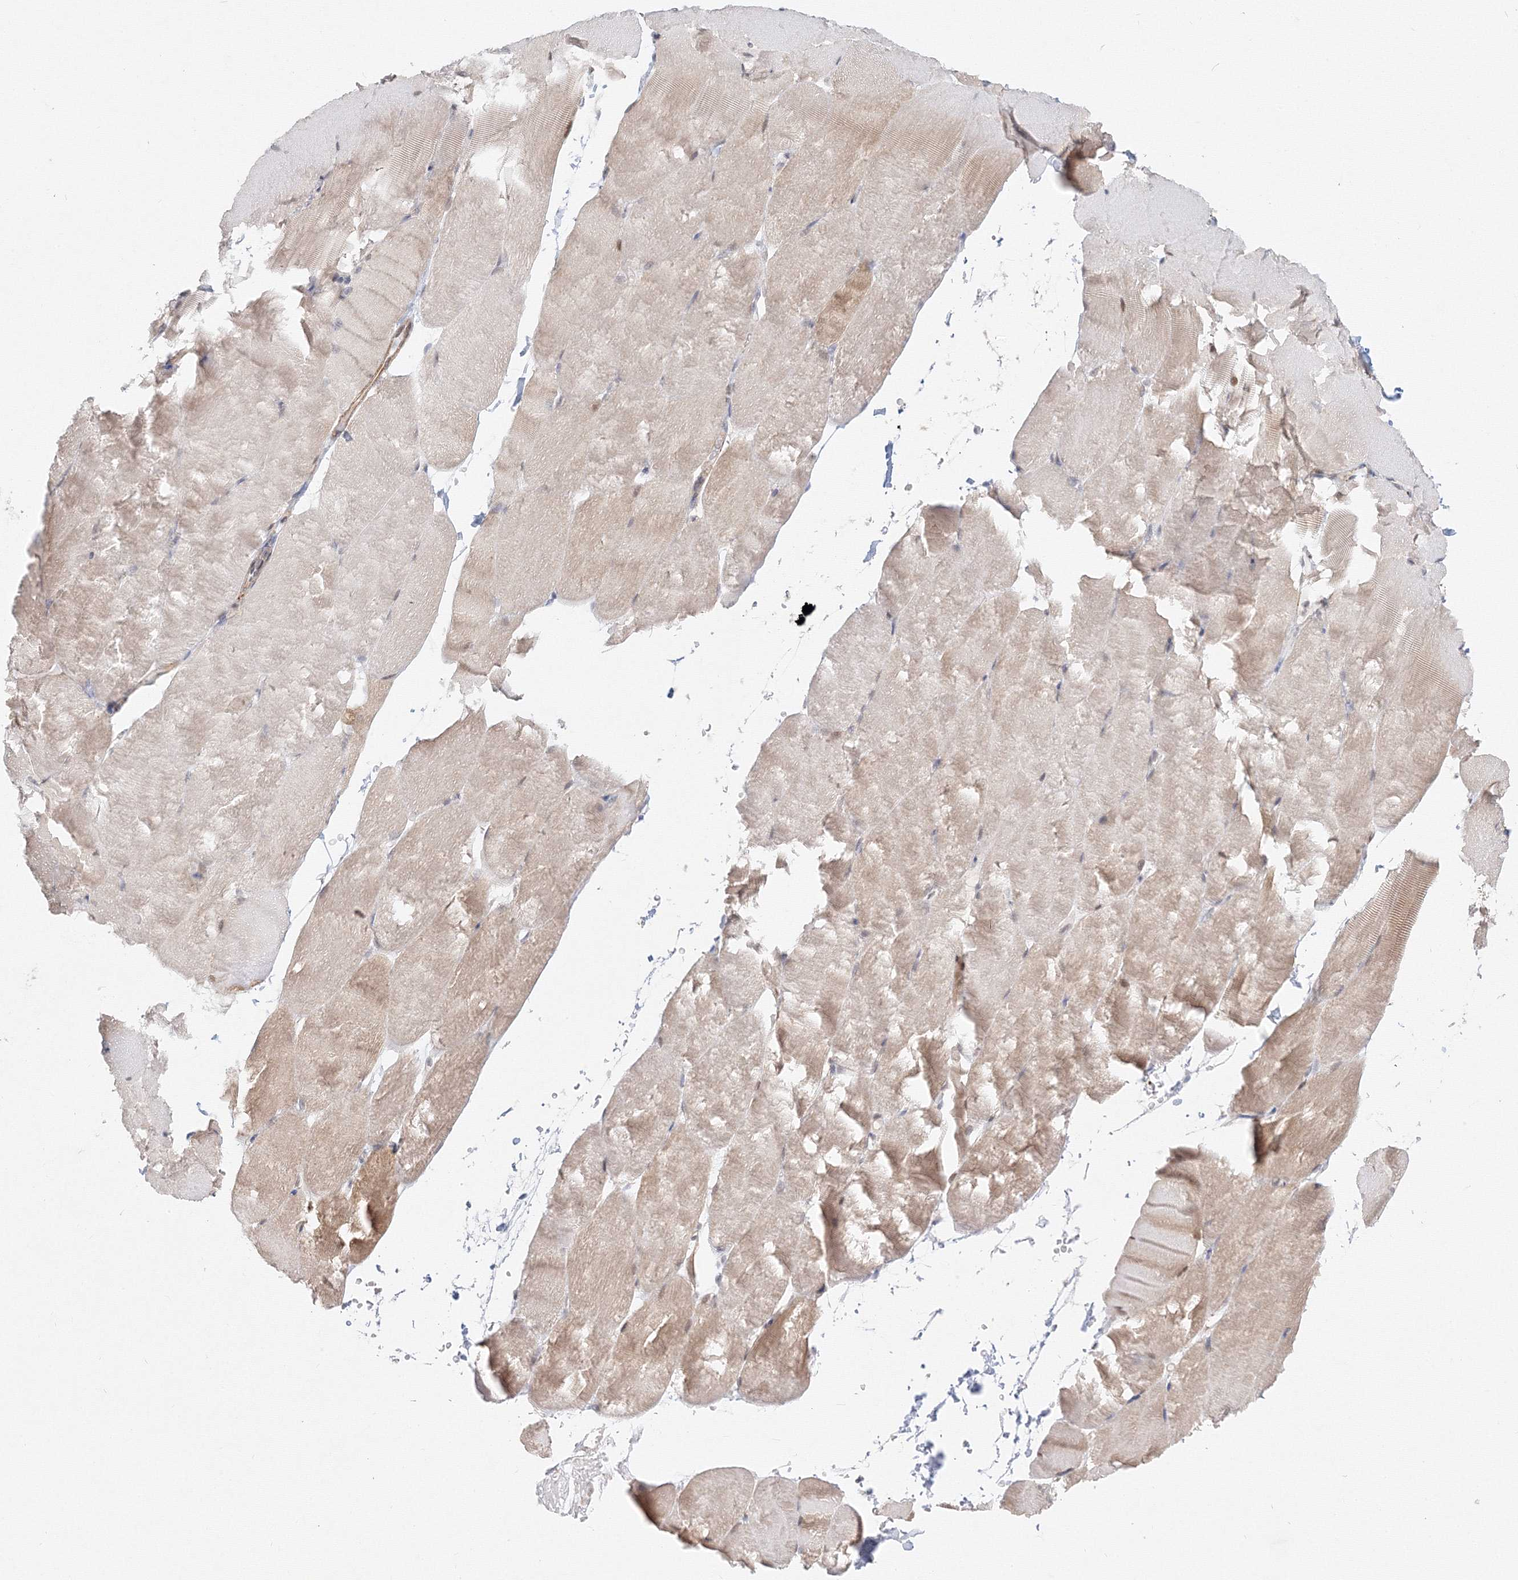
{"staining": {"intensity": "weak", "quantity": "25%-75%", "location": "cytoplasmic/membranous"}, "tissue": "skeletal muscle", "cell_type": "Myocytes", "image_type": "normal", "snomed": [{"axis": "morphology", "description": "Normal tissue, NOS"}, {"axis": "topography", "description": "Skeletal muscle"}, {"axis": "topography", "description": "Parathyroid gland"}], "caption": "Immunohistochemistry (IHC) staining of normal skeletal muscle, which exhibits low levels of weak cytoplasmic/membranous positivity in about 25%-75% of myocytes indicating weak cytoplasmic/membranous protein expression. The staining was performed using DAB (3,3'-diaminobenzidine) (brown) for protein detection and nuclei were counterstained in hematoxylin (blue).", "gene": "ARHGAP21", "patient": {"sex": "female", "age": 37}}